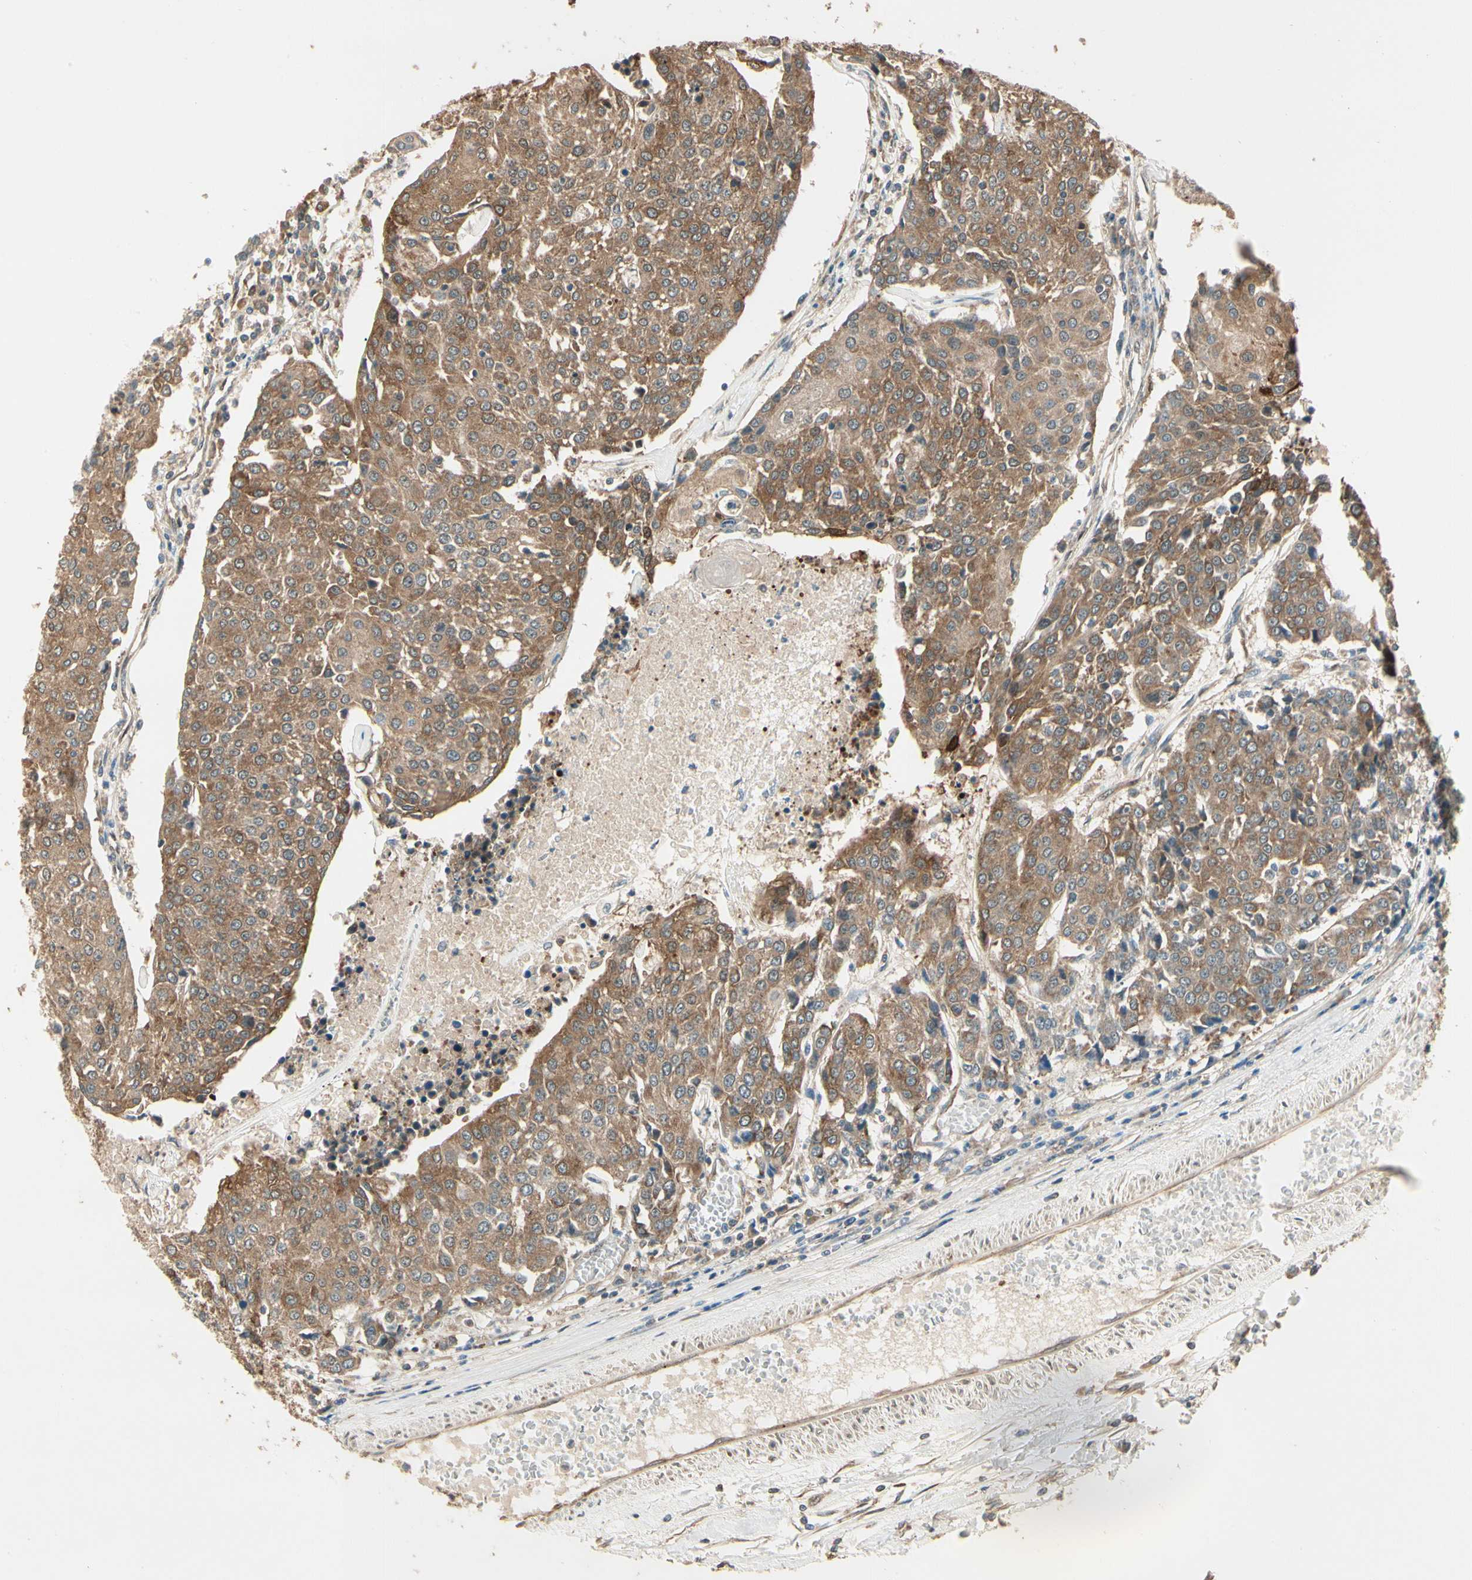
{"staining": {"intensity": "moderate", "quantity": ">75%", "location": "cytoplasmic/membranous"}, "tissue": "urothelial cancer", "cell_type": "Tumor cells", "image_type": "cancer", "snomed": [{"axis": "morphology", "description": "Urothelial carcinoma, High grade"}, {"axis": "topography", "description": "Urinary bladder"}], "caption": "IHC of high-grade urothelial carcinoma reveals medium levels of moderate cytoplasmic/membranous expression in about >75% of tumor cells. The protein of interest is shown in brown color, while the nuclei are stained blue.", "gene": "CCT7", "patient": {"sex": "female", "age": 85}}